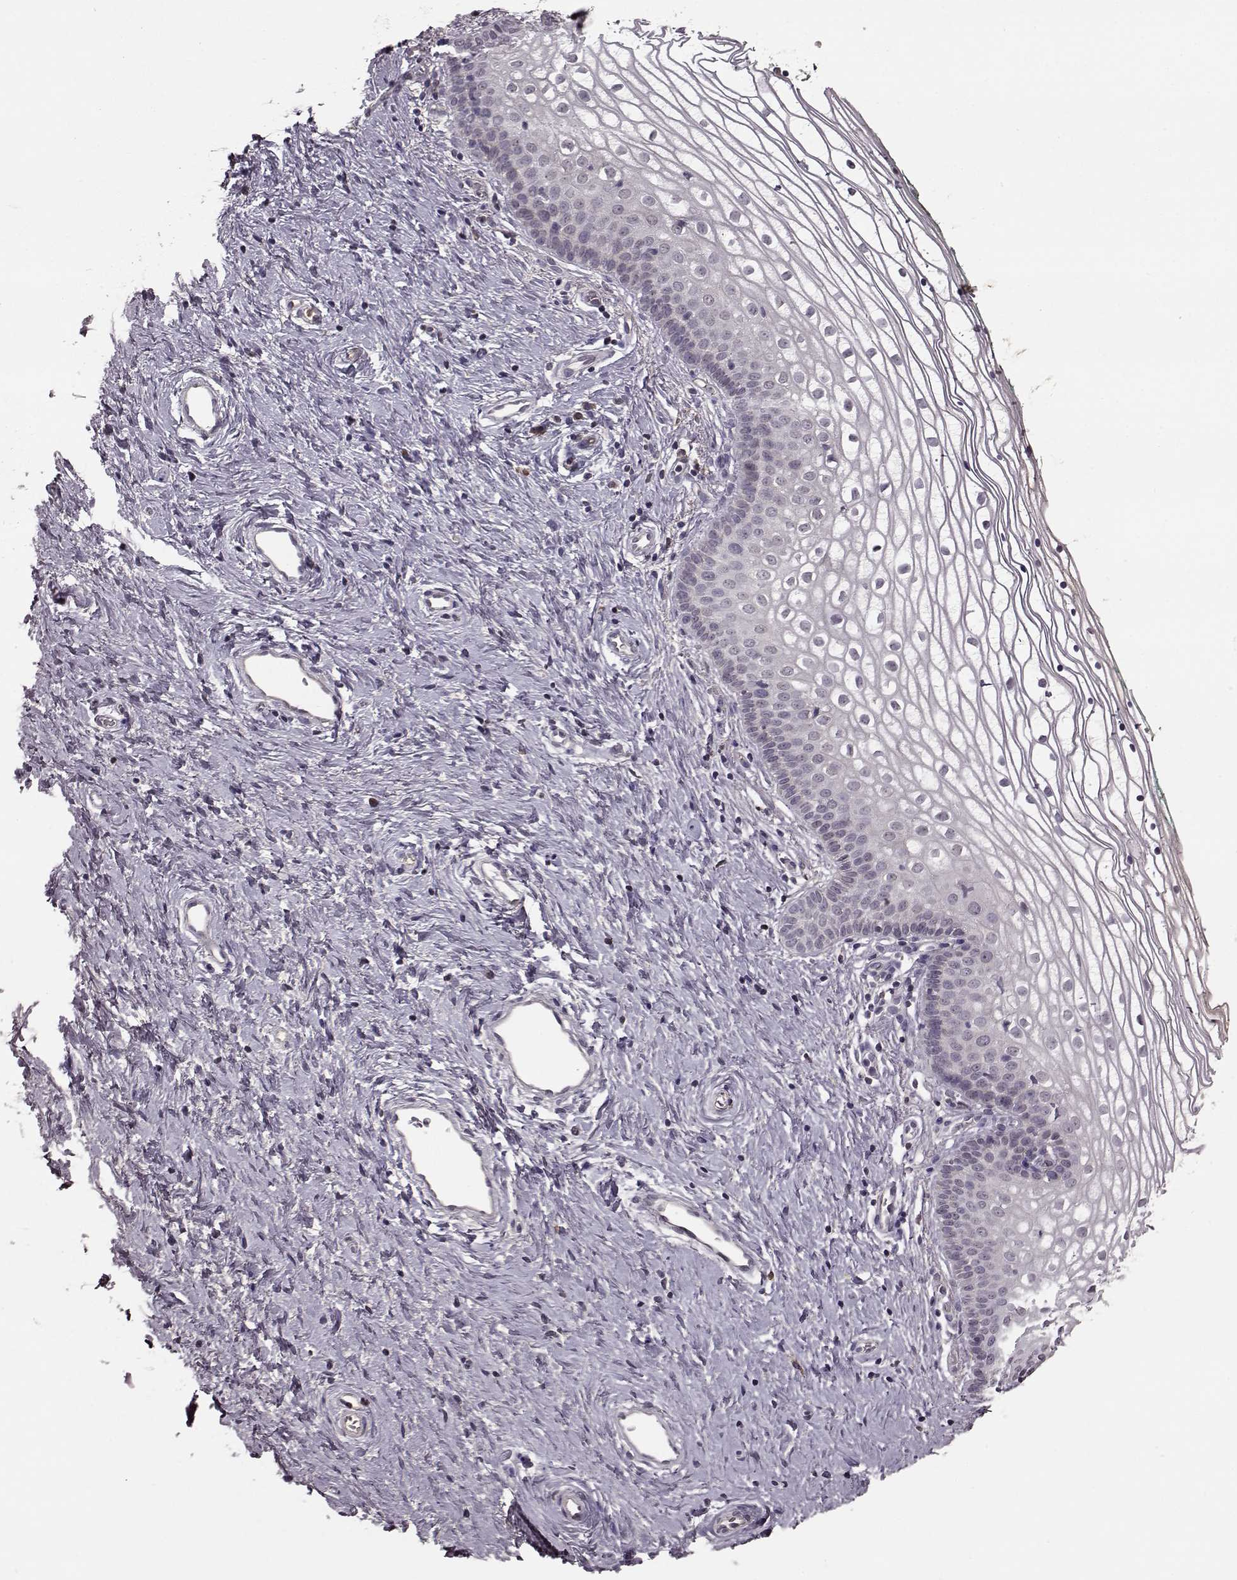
{"staining": {"intensity": "negative", "quantity": "none", "location": "none"}, "tissue": "vagina", "cell_type": "Squamous epithelial cells", "image_type": "normal", "snomed": [{"axis": "morphology", "description": "Normal tissue, NOS"}, {"axis": "topography", "description": "Vagina"}], "caption": "An image of human vagina is negative for staining in squamous epithelial cells.", "gene": "NRL", "patient": {"sex": "female", "age": 36}}